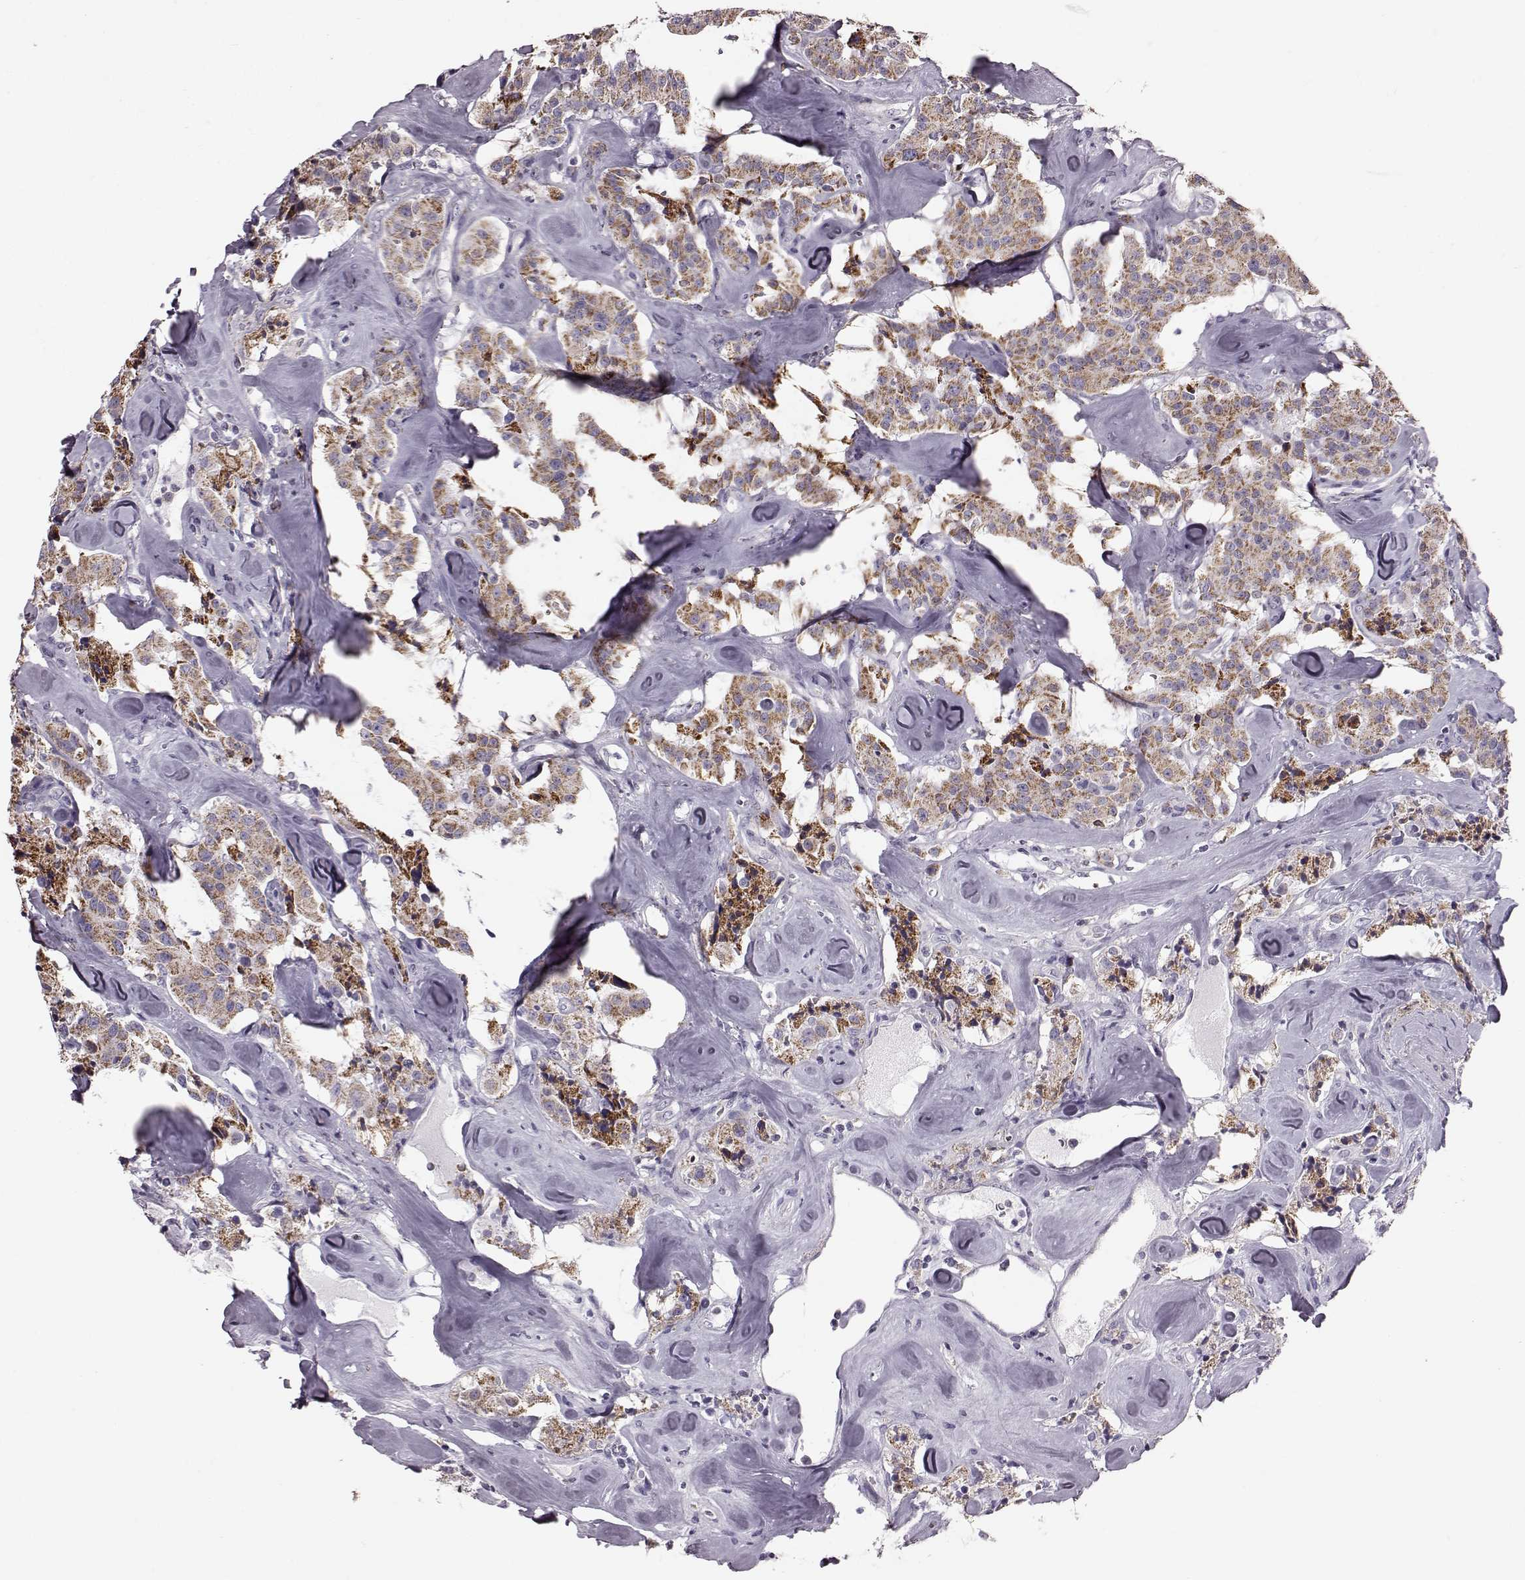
{"staining": {"intensity": "moderate", "quantity": ">75%", "location": "cytoplasmic/membranous"}, "tissue": "carcinoid", "cell_type": "Tumor cells", "image_type": "cancer", "snomed": [{"axis": "morphology", "description": "Carcinoid, malignant, NOS"}, {"axis": "topography", "description": "Pancreas"}], "caption": "A photomicrograph of human carcinoid (malignant) stained for a protein exhibits moderate cytoplasmic/membranous brown staining in tumor cells. The staining is performed using DAB (3,3'-diaminobenzidine) brown chromogen to label protein expression. The nuclei are counter-stained blue using hematoxylin.", "gene": "ATP5MF", "patient": {"sex": "male", "age": 41}}